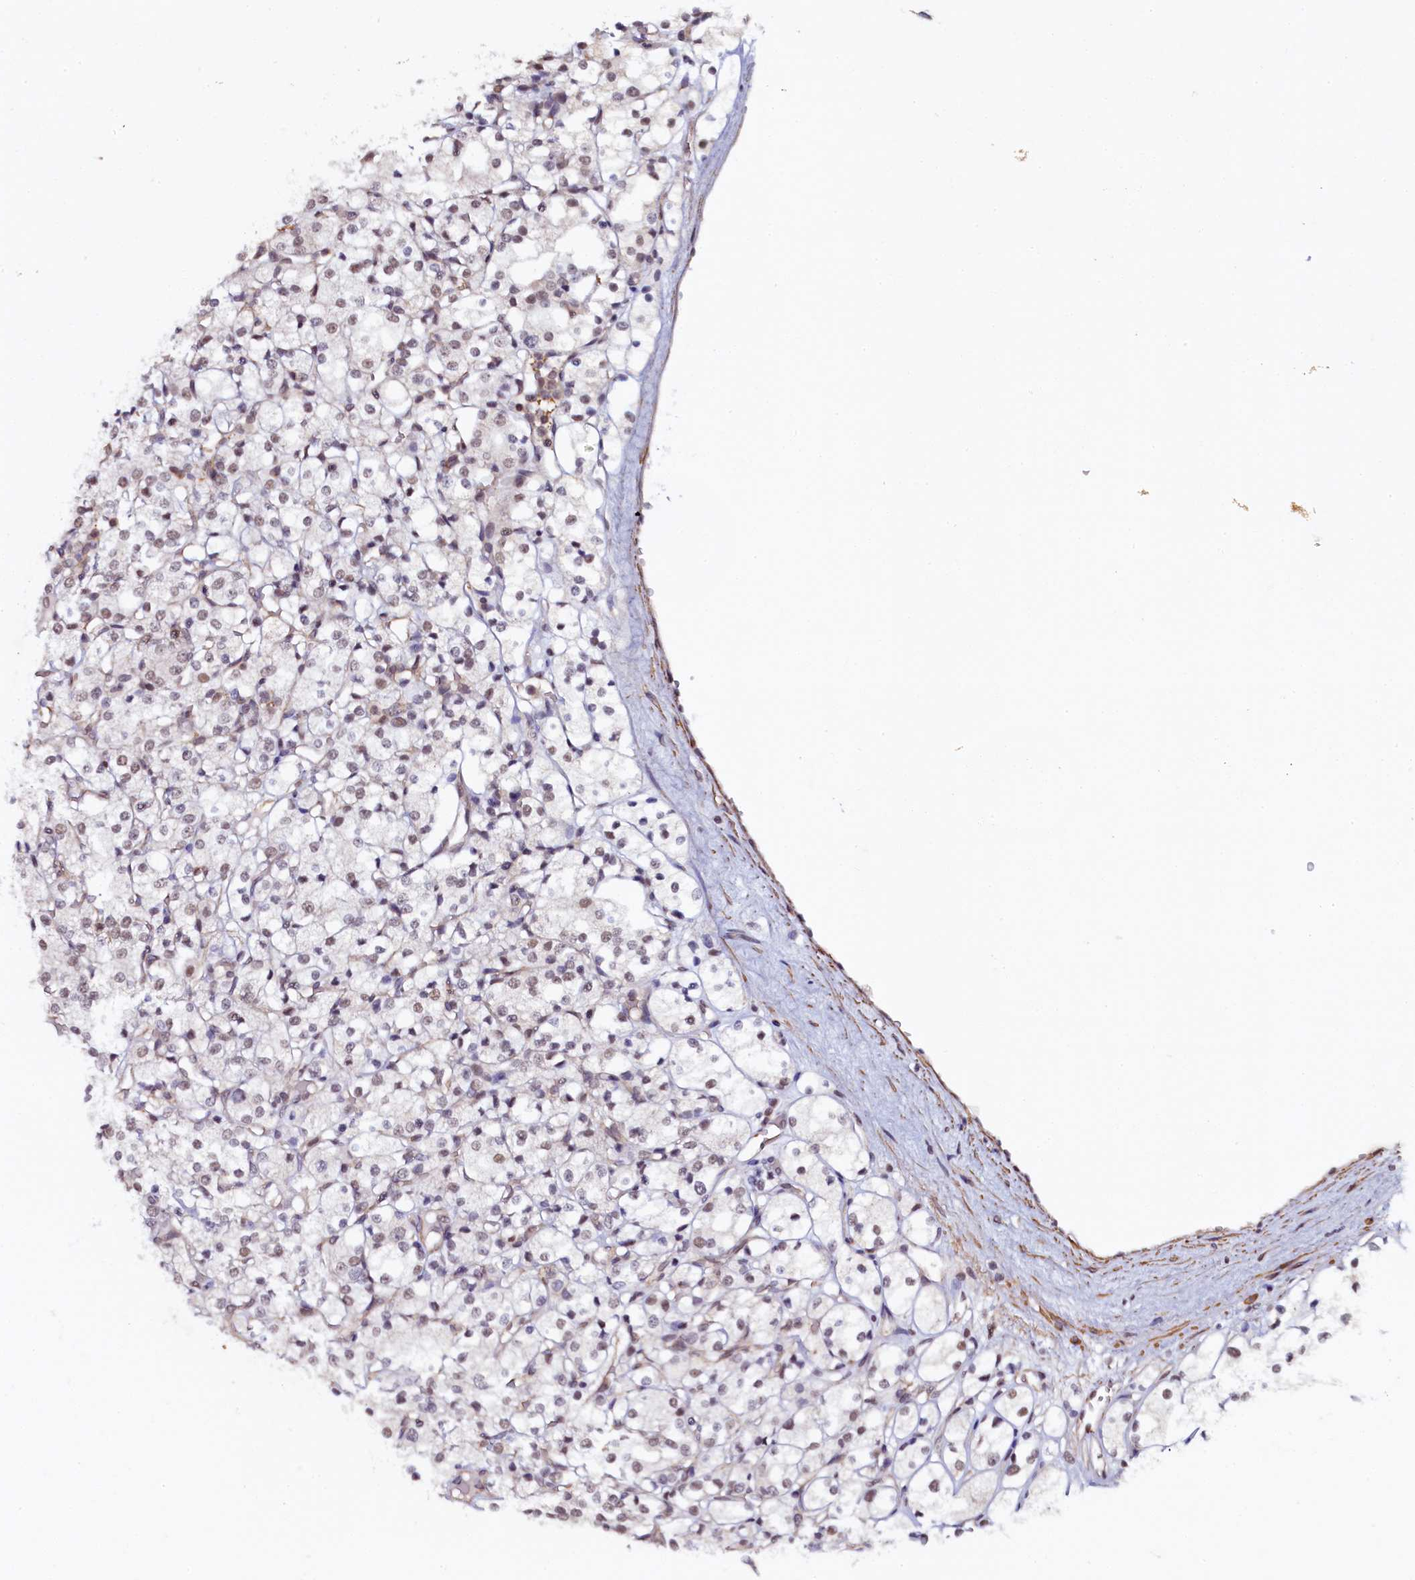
{"staining": {"intensity": "weak", "quantity": "25%-75%", "location": "nuclear"}, "tissue": "renal cancer", "cell_type": "Tumor cells", "image_type": "cancer", "snomed": [{"axis": "morphology", "description": "Adenocarcinoma, NOS"}, {"axis": "topography", "description": "Kidney"}], "caption": "Weak nuclear staining for a protein is appreciated in approximately 25%-75% of tumor cells of renal adenocarcinoma using IHC.", "gene": "INTS14", "patient": {"sex": "male", "age": 77}}